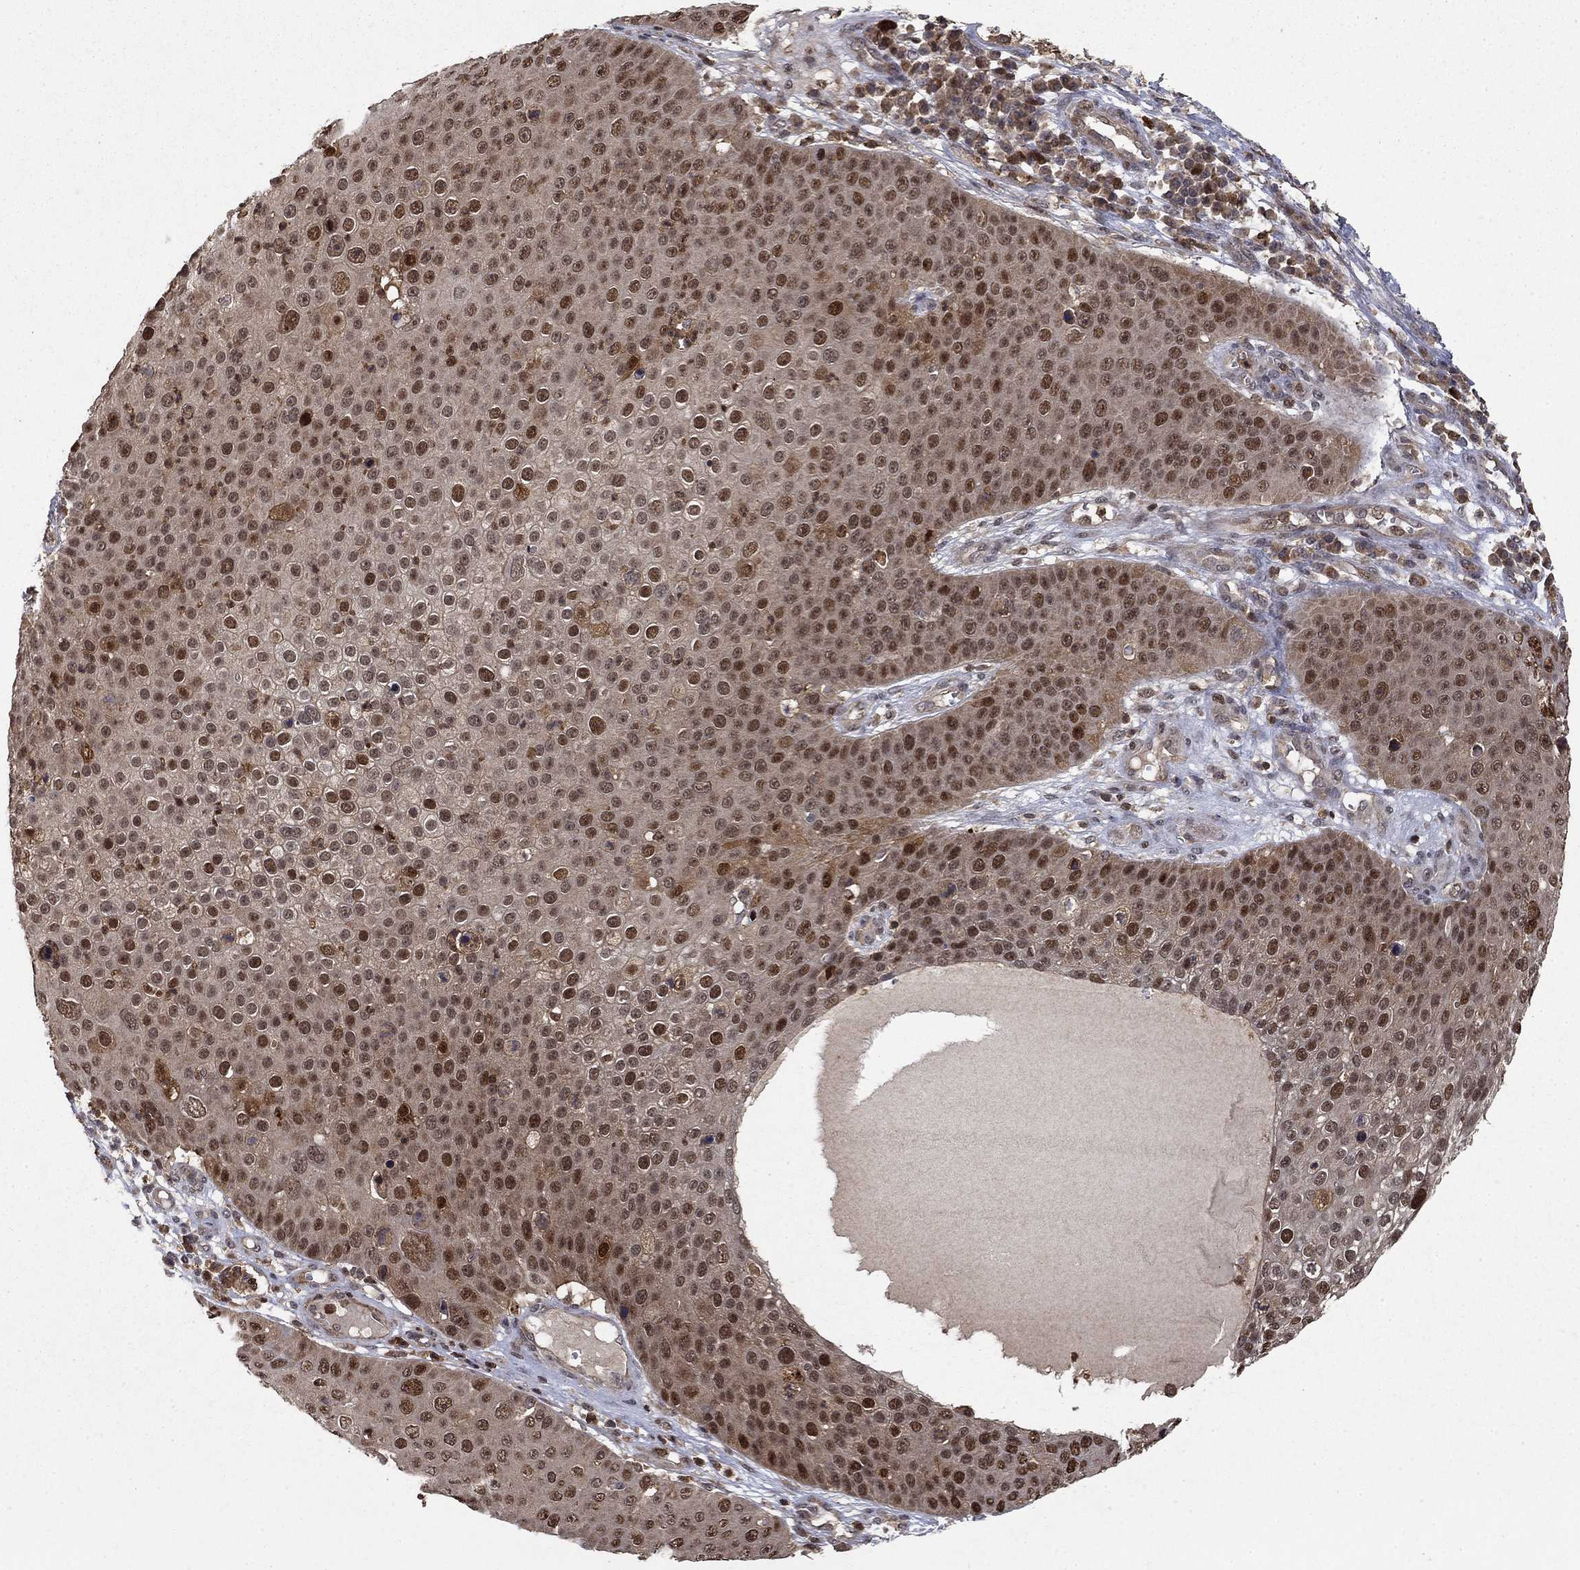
{"staining": {"intensity": "moderate", "quantity": "25%-75%", "location": "cytoplasmic/membranous,nuclear"}, "tissue": "skin cancer", "cell_type": "Tumor cells", "image_type": "cancer", "snomed": [{"axis": "morphology", "description": "Squamous cell carcinoma, NOS"}, {"axis": "topography", "description": "Skin"}], "caption": "A micrograph of skin squamous cell carcinoma stained for a protein exhibits moderate cytoplasmic/membranous and nuclear brown staining in tumor cells.", "gene": "CCDC66", "patient": {"sex": "male", "age": 71}}